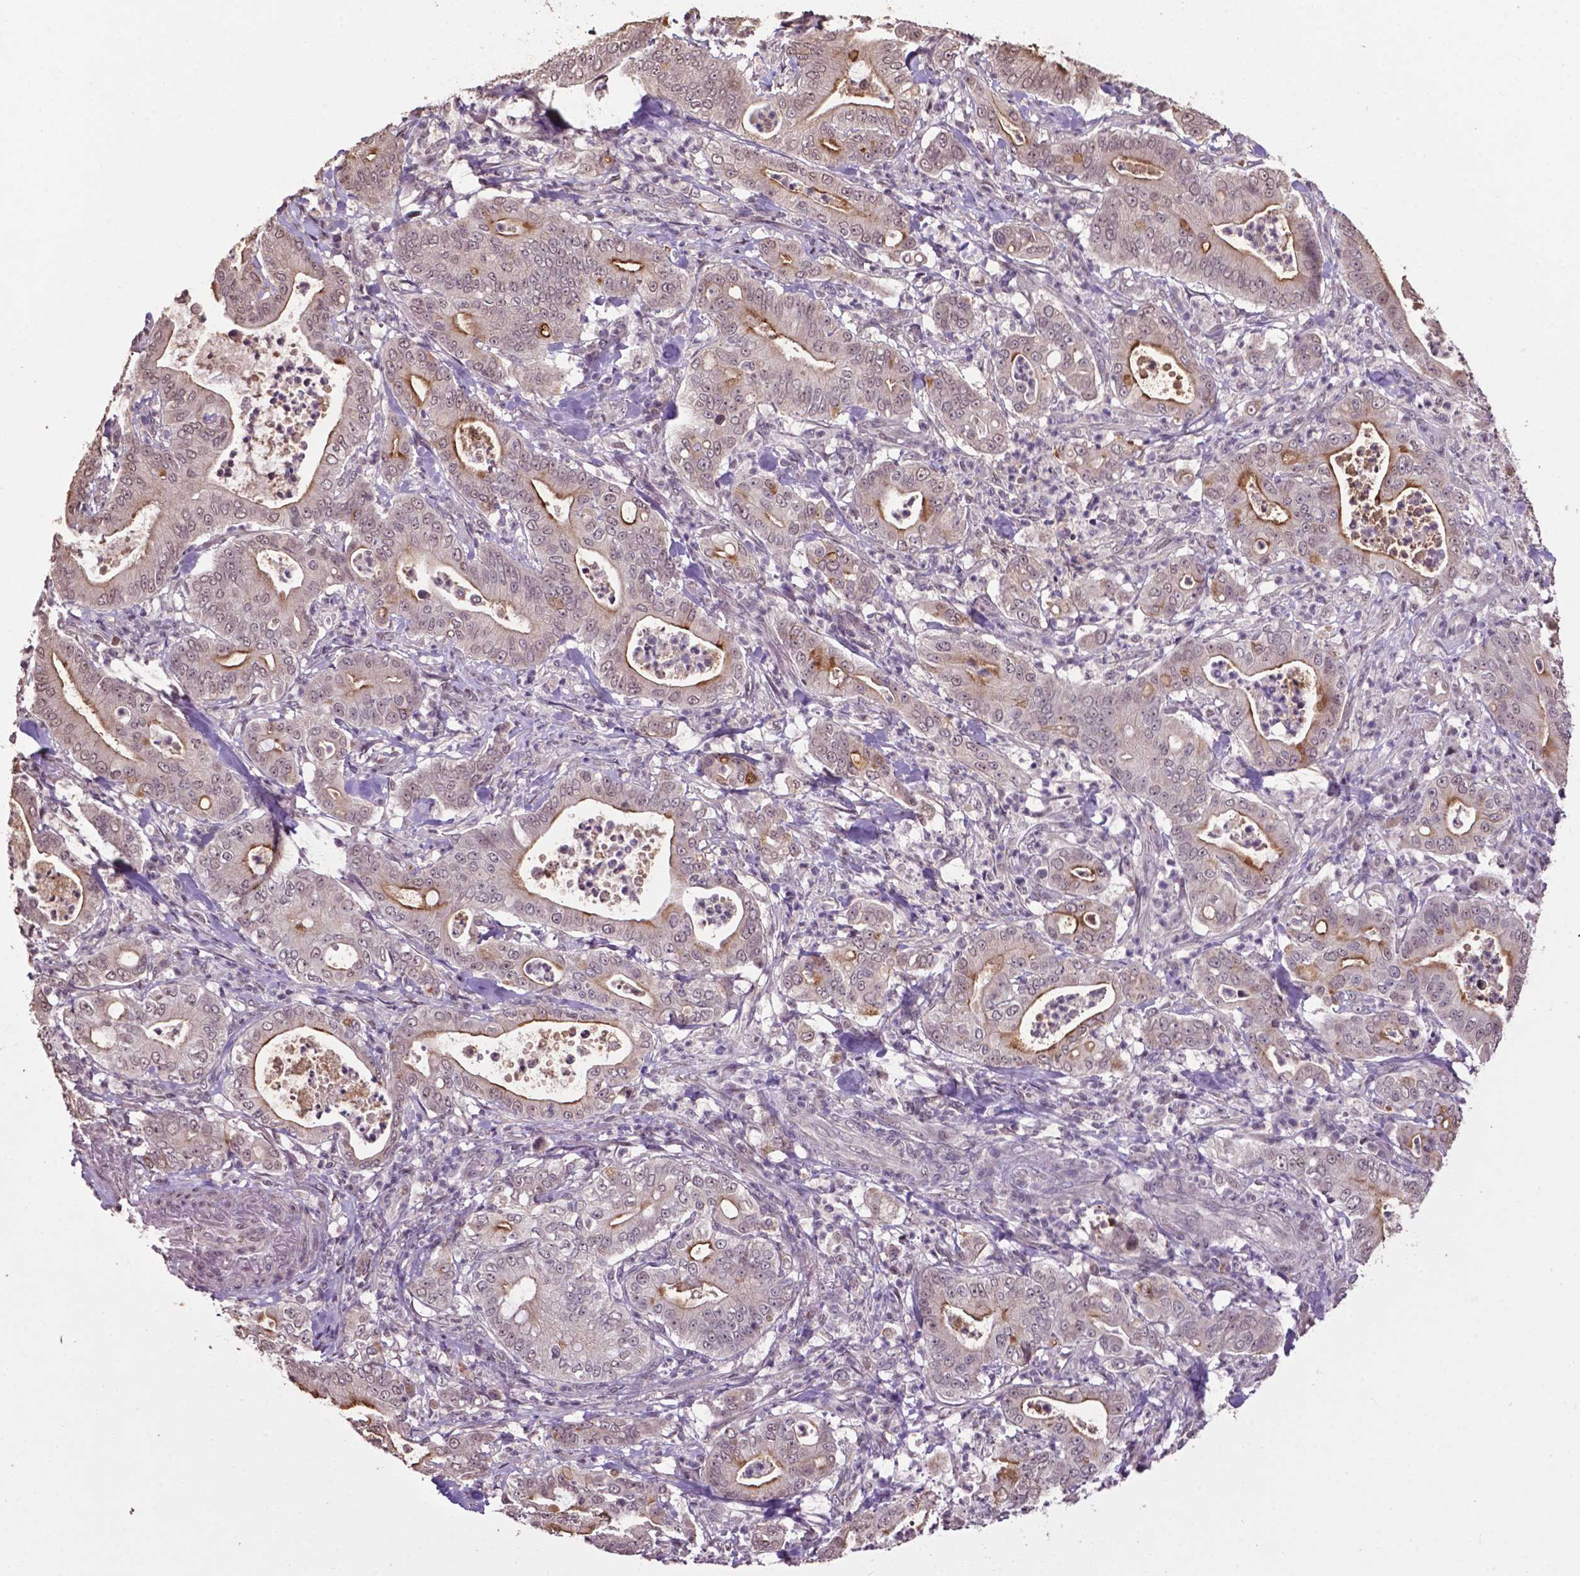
{"staining": {"intensity": "weak", "quantity": "25%-75%", "location": "cytoplasmic/membranous"}, "tissue": "pancreatic cancer", "cell_type": "Tumor cells", "image_type": "cancer", "snomed": [{"axis": "morphology", "description": "Adenocarcinoma, NOS"}, {"axis": "topography", "description": "Pancreas"}], "caption": "Human pancreatic adenocarcinoma stained with a protein marker displays weak staining in tumor cells.", "gene": "GLRA2", "patient": {"sex": "male", "age": 71}}